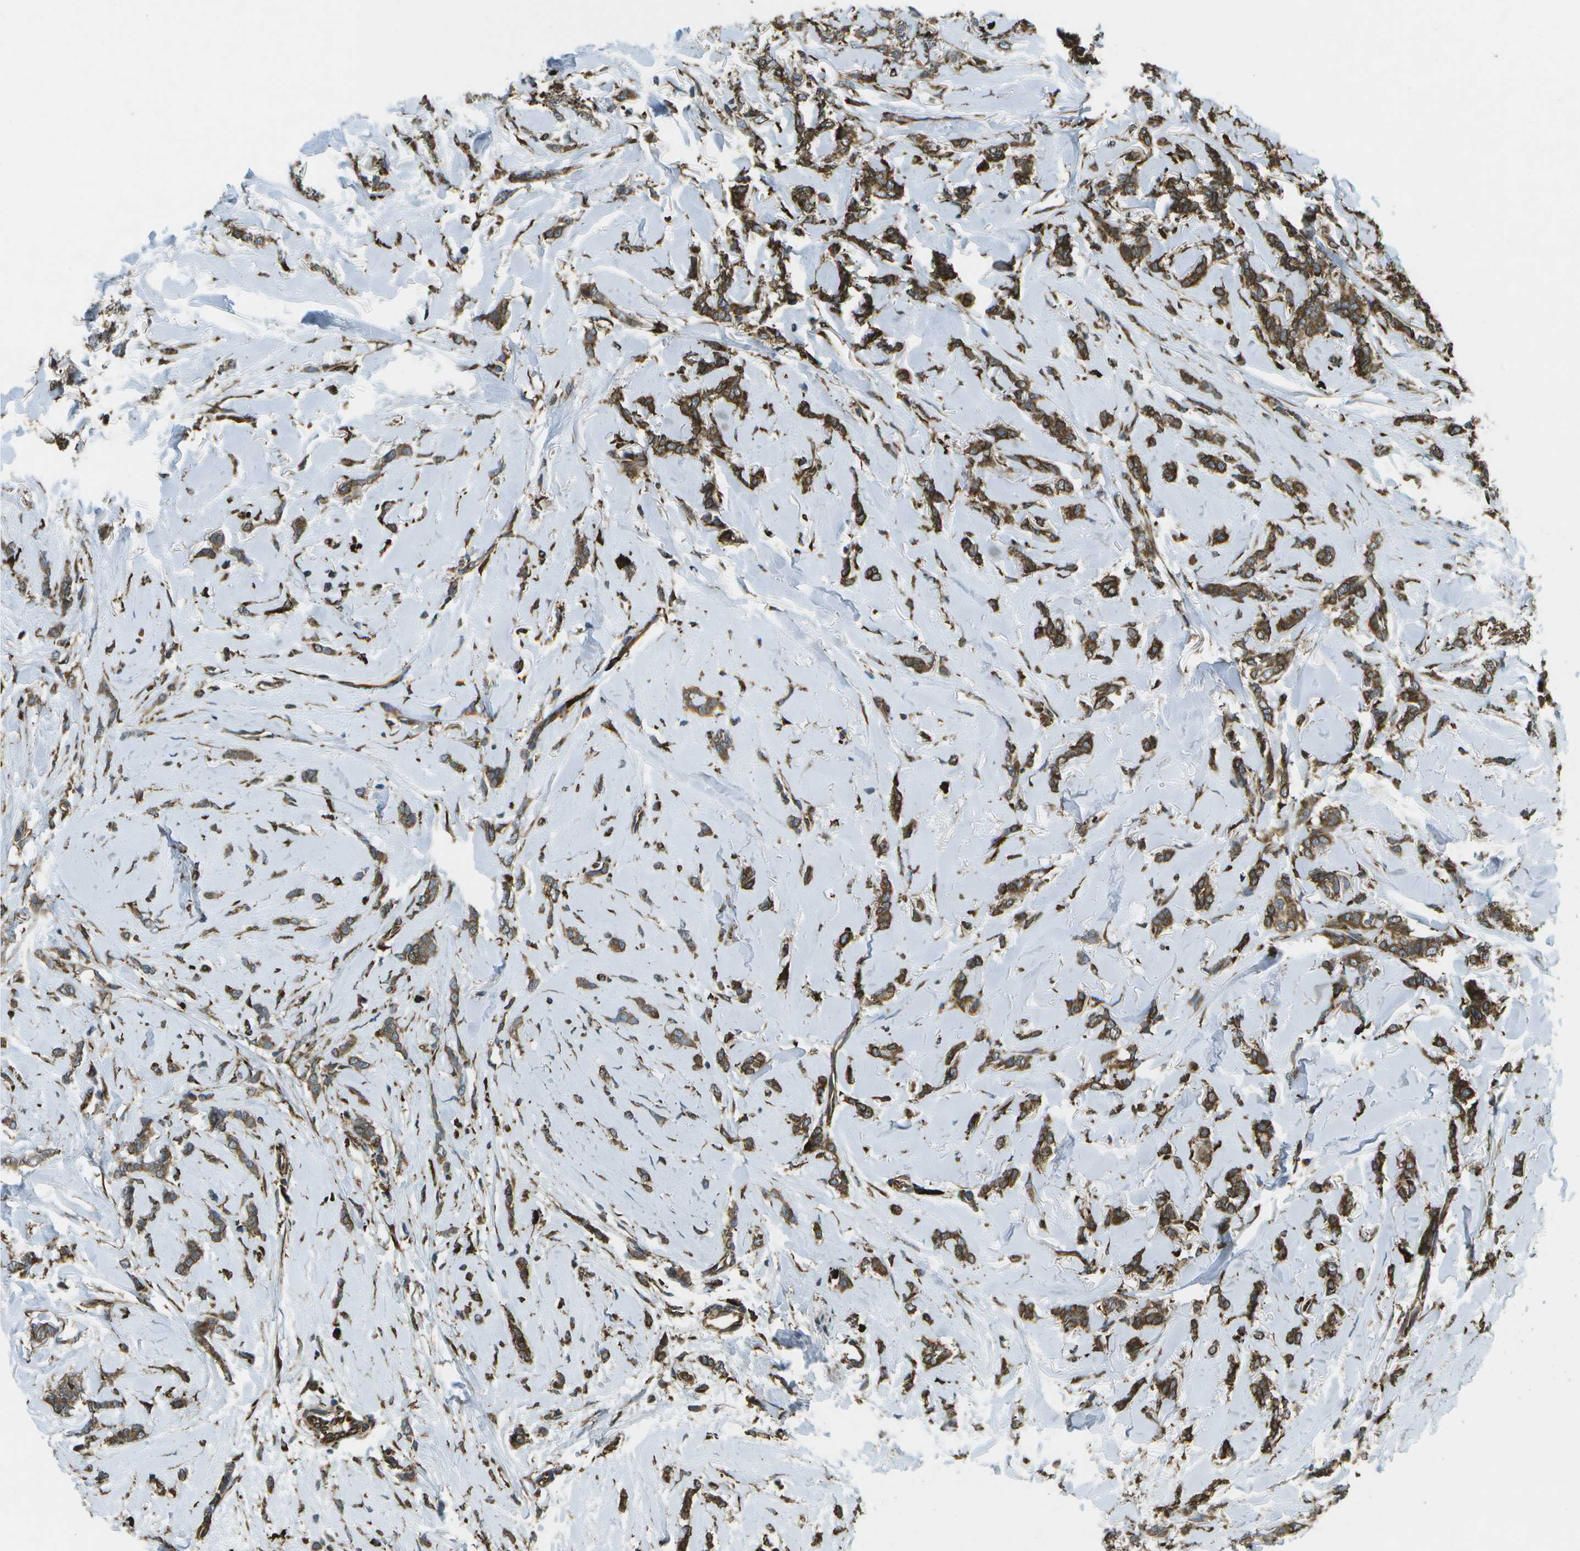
{"staining": {"intensity": "moderate", "quantity": ">75%", "location": "cytoplasmic/membranous"}, "tissue": "breast cancer", "cell_type": "Tumor cells", "image_type": "cancer", "snomed": [{"axis": "morphology", "description": "Lobular carcinoma"}, {"axis": "topography", "description": "Skin"}, {"axis": "topography", "description": "Breast"}], "caption": "IHC of breast lobular carcinoma displays medium levels of moderate cytoplasmic/membranous expression in approximately >75% of tumor cells. IHC stains the protein of interest in brown and the nuclei are stained blue.", "gene": "PDIA4", "patient": {"sex": "female", "age": 46}}